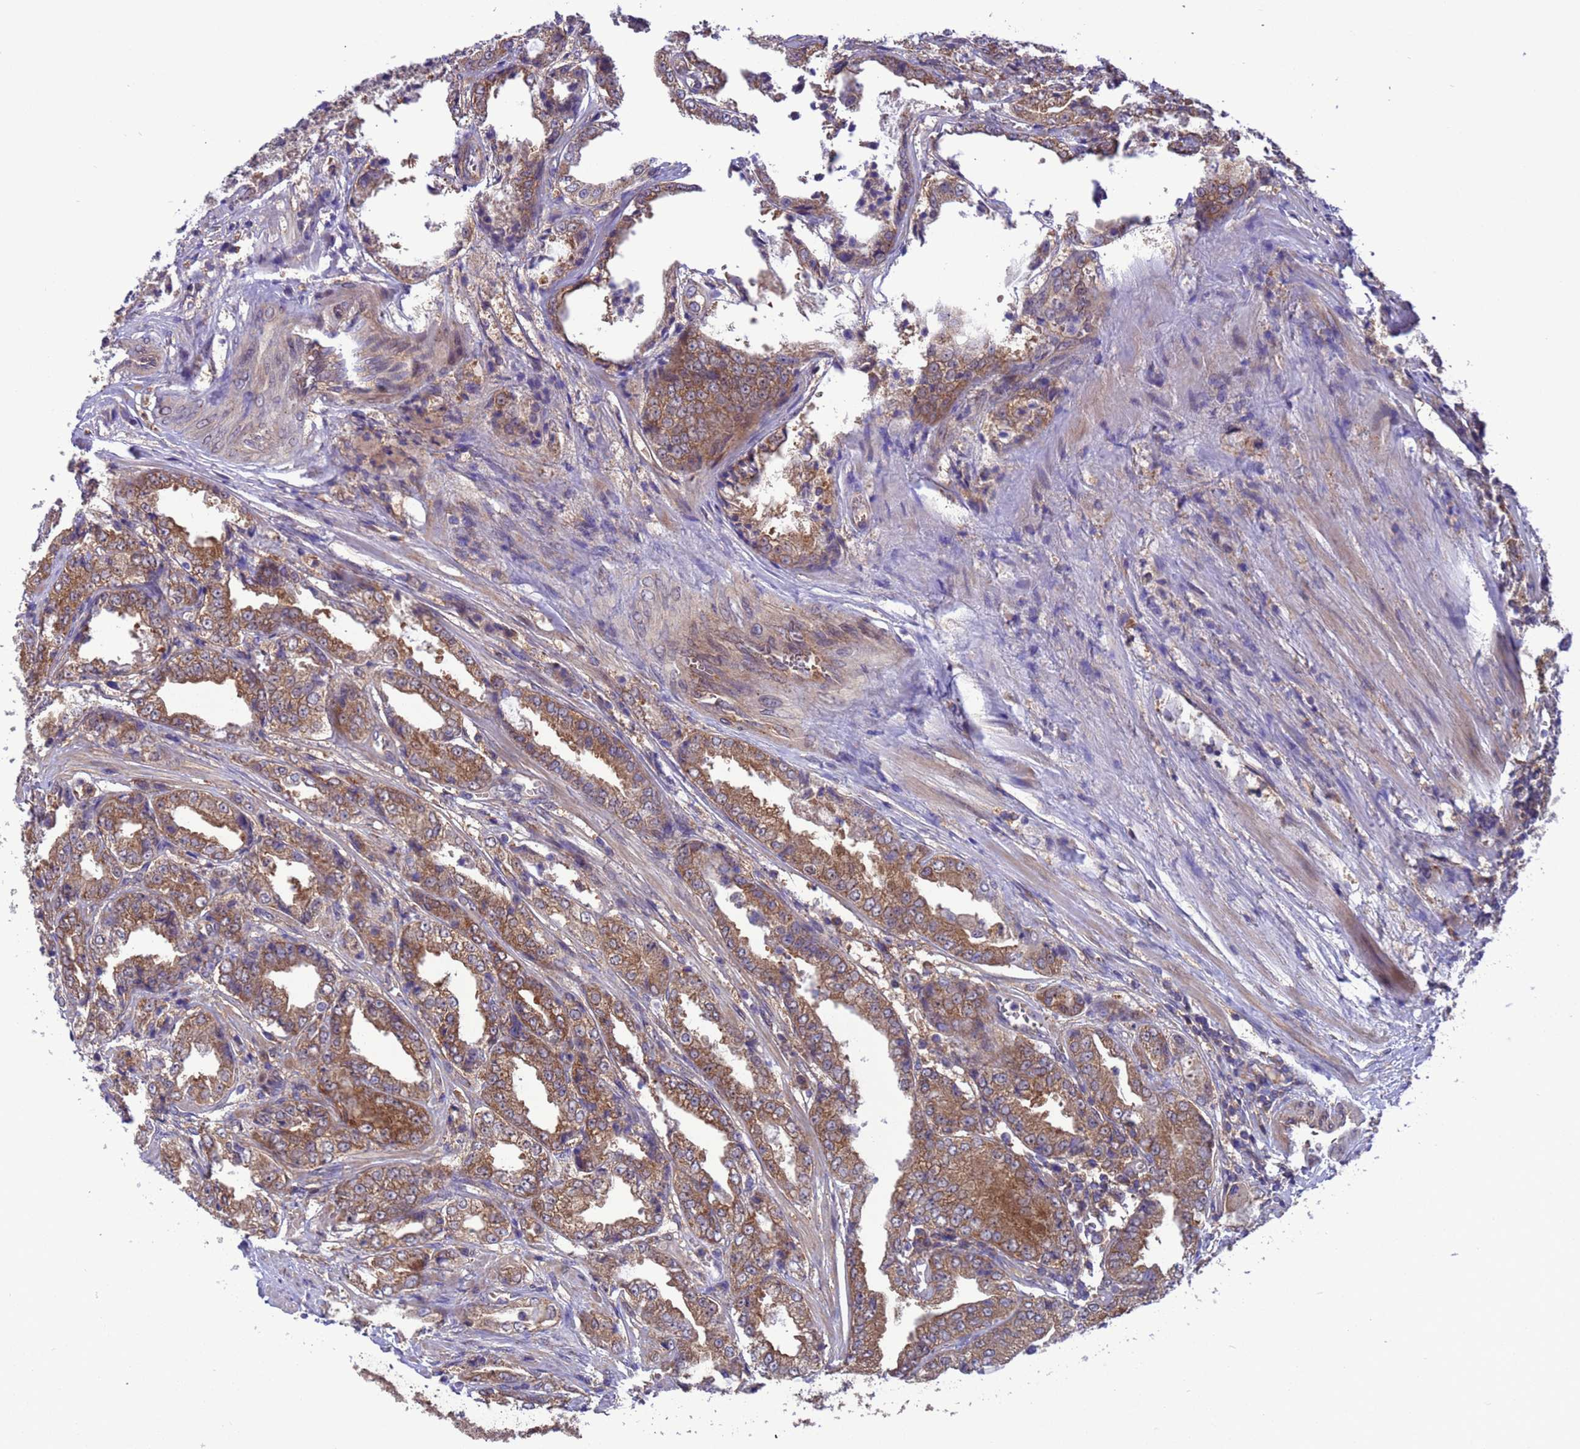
{"staining": {"intensity": "moderate", "quantity": ">75%", "location": "cytoplasmic/membranous"}, "tissue": "prostate cancer", "cell_type": "Tumor cells", "image_type": "cancer", "snomed": [{"axis": "morphology", "description": "Adenocarcinoma, High grade"}, {"axis": "topography", "description": "Prostate"}], "caption": "Prostate cancer (high-grade adenocarcinoma) stained with a brown dye exhibits moderate cytoplasmic/membranous positive staining in about >75% of tumor cells.", "gene": "ARHGAP12", "patient": {"sex": "male", "age": 72}}